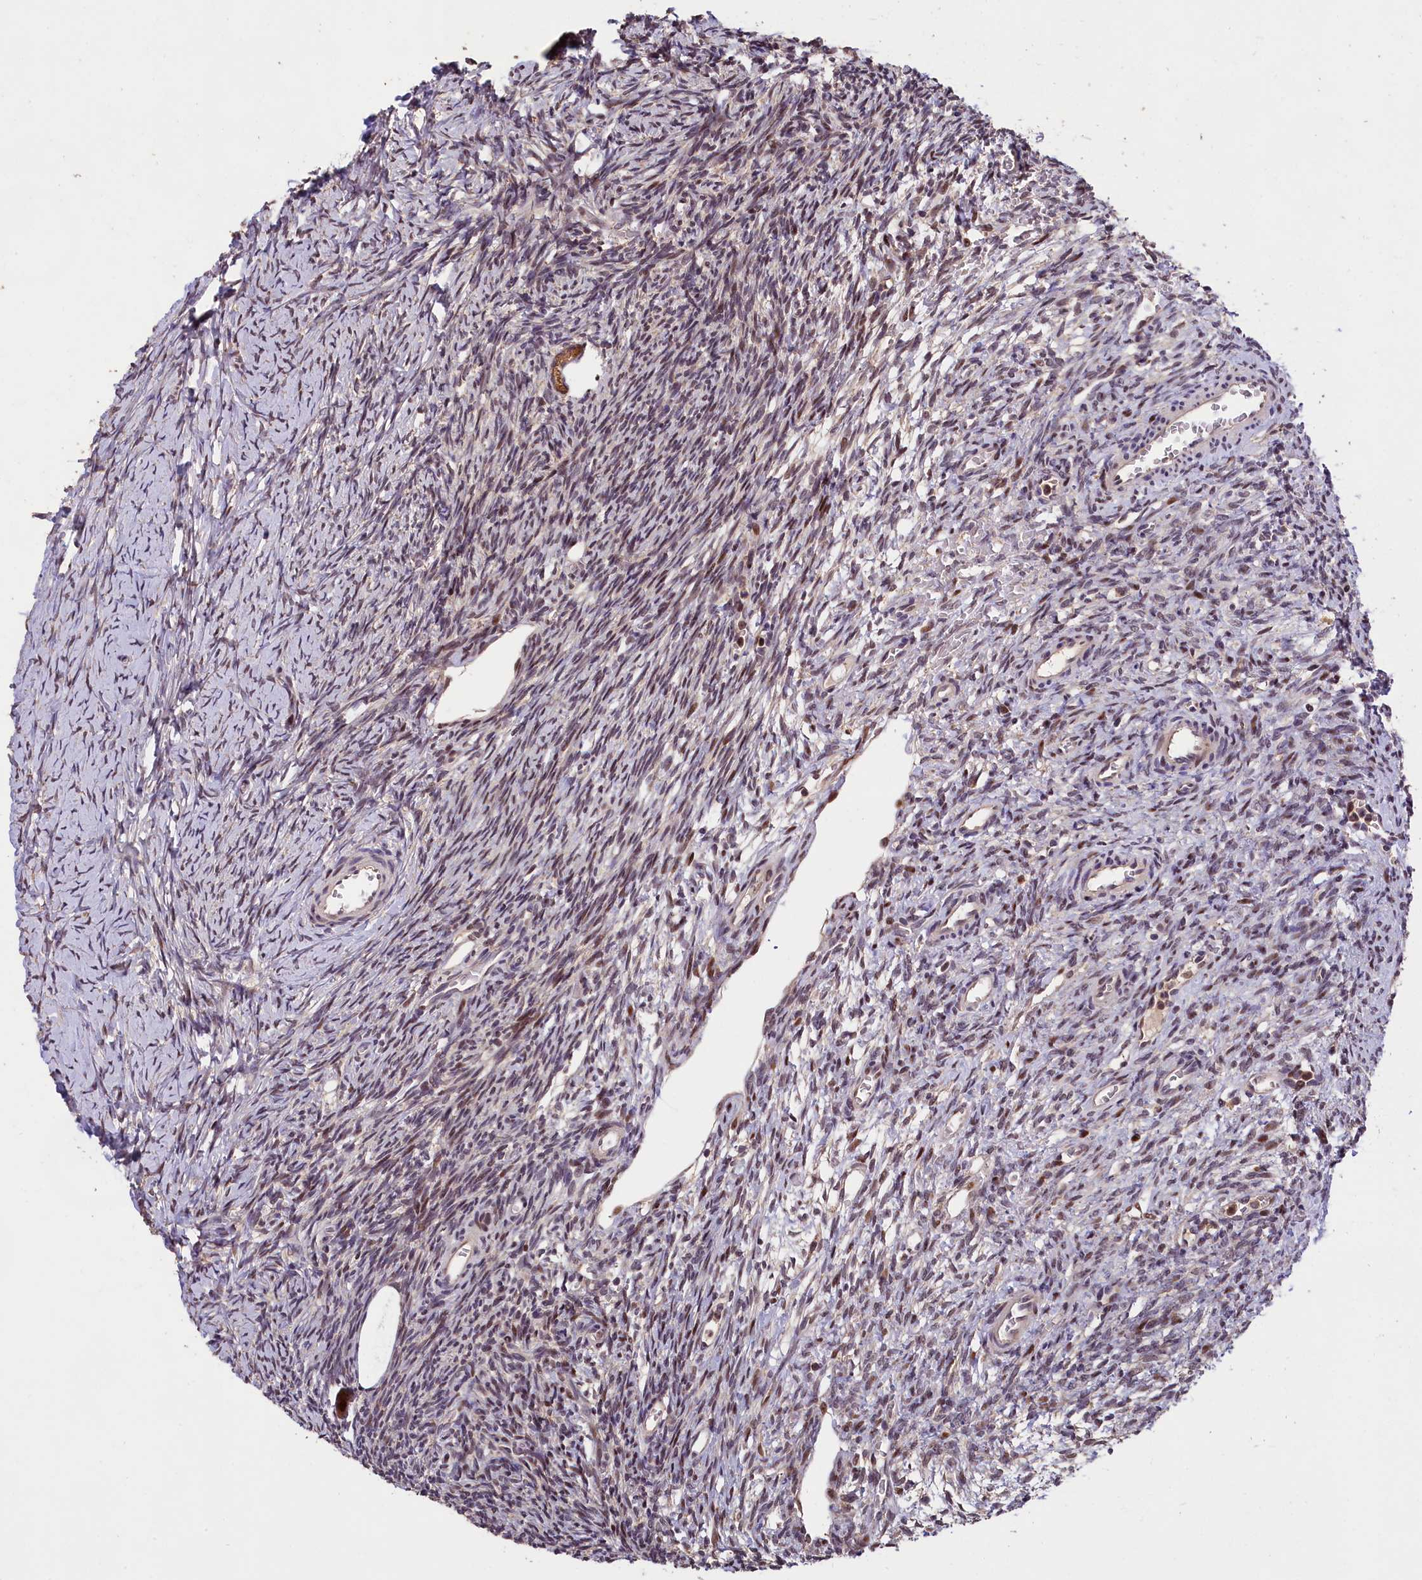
{"staining": {"intensity": "moderate", "quantity": ">75%", "location": "cytoplasmic/membranous"}, "tissue": "ovary", "cell_type": "Follicle cells", "image_type": "normal", "snomed": [{"axis": "morphology", "description": "Normal tissue, NOS"}, {"axis": "topography", "description": "Ovary"}], "caption": "This image displays immunohistochemistry (IHC) staining of unremarkable human ovary, with medium moderate cytoplasmic/membranous positivity in approximately >75% of follicle cells.", "gene": "PHAF1", "patient": {"sex": "female", "age": 39}}